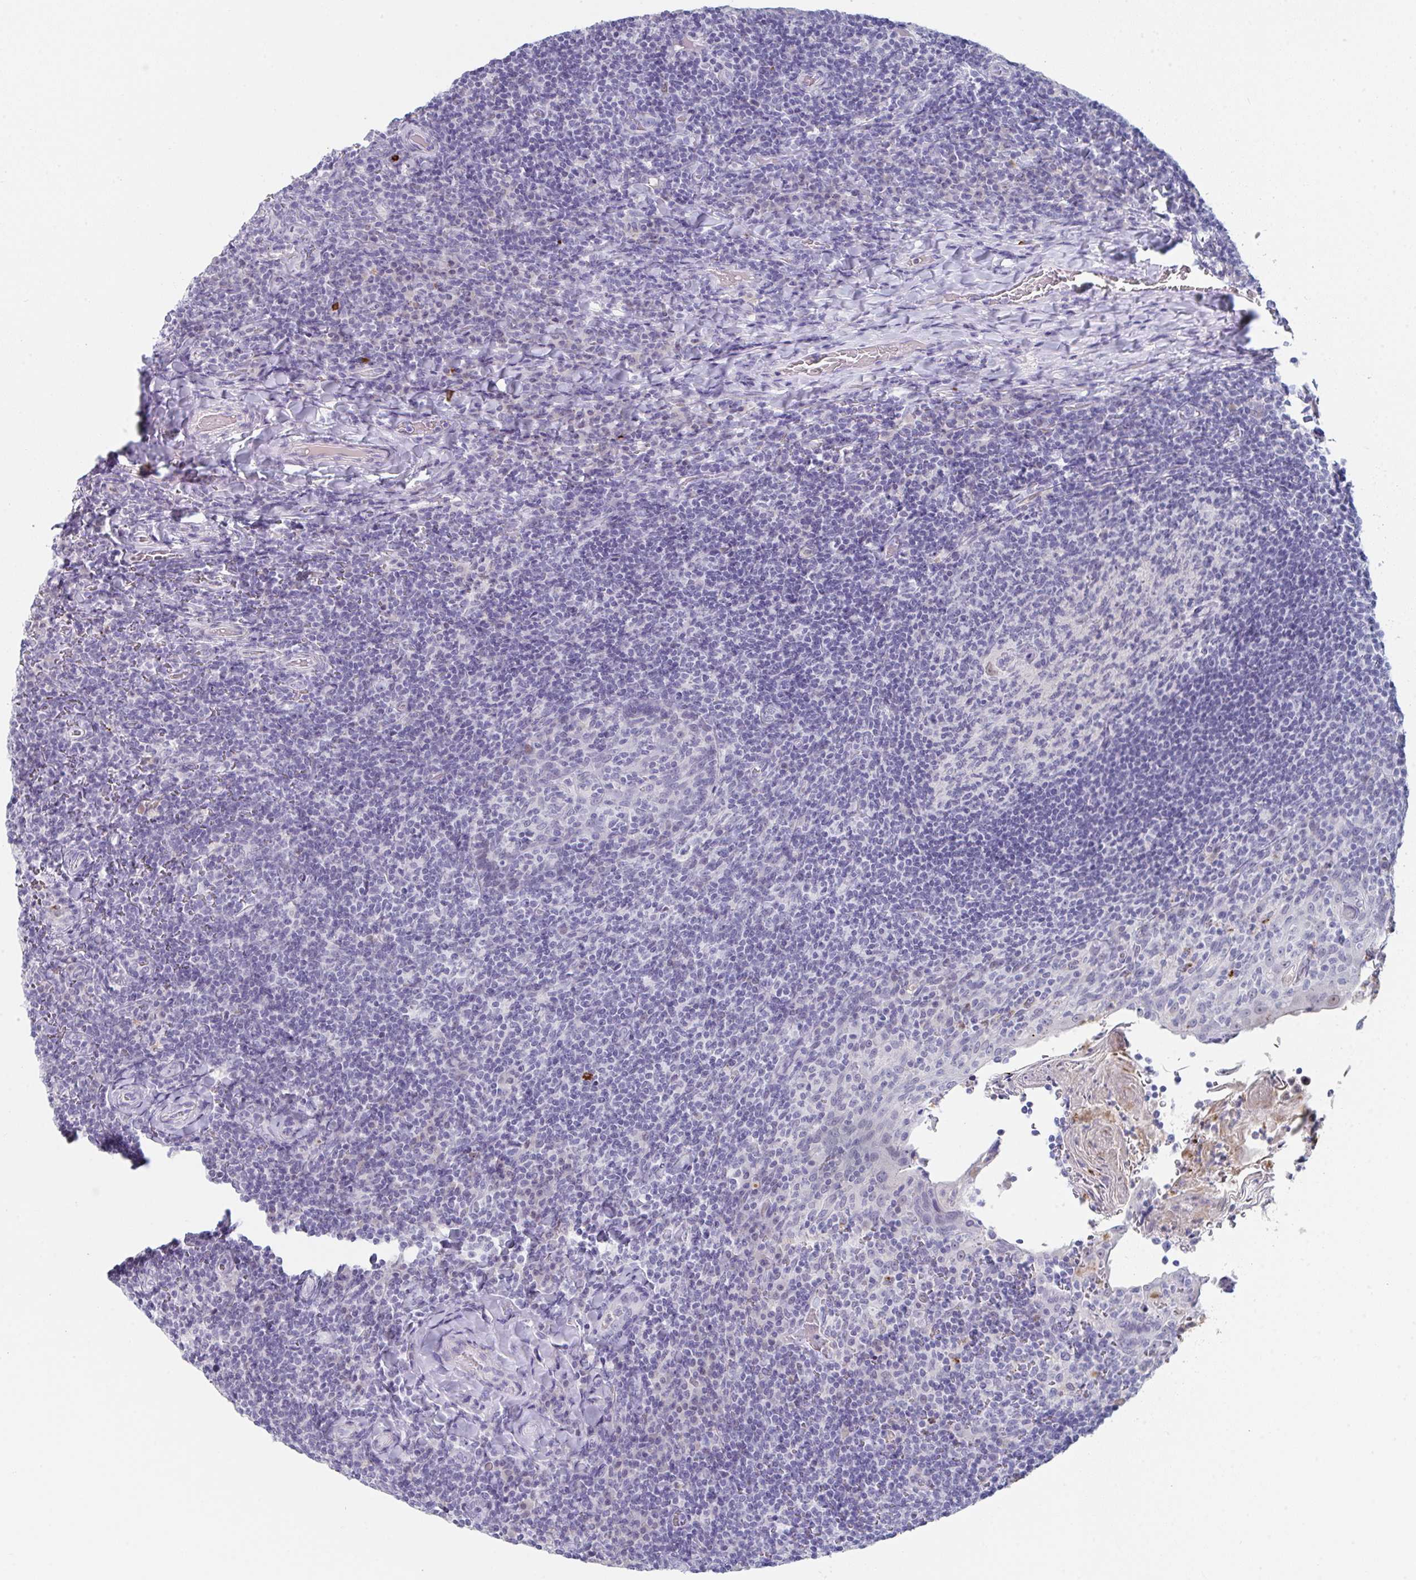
{"staining": {"intensity": "negative", "quantity": "none", "location": "none"}, "tissue": "tonsil", "cell_type": "Germinal center cells", "image_type": "normal", "snomed": [{"axis": "morphology", "description": "Normal tissue, NOS"}, {"axis": "topography", "description": "Tonsil"}], "caption": "An image of tonsil stained for a protein reveals no brown staining in germinal center cells. (DAB immunohistochemistry visualized using brightfield microscopy, high magnification).", "gene": "RUBCN", "patient": {"sex": "female", "age": 10}}